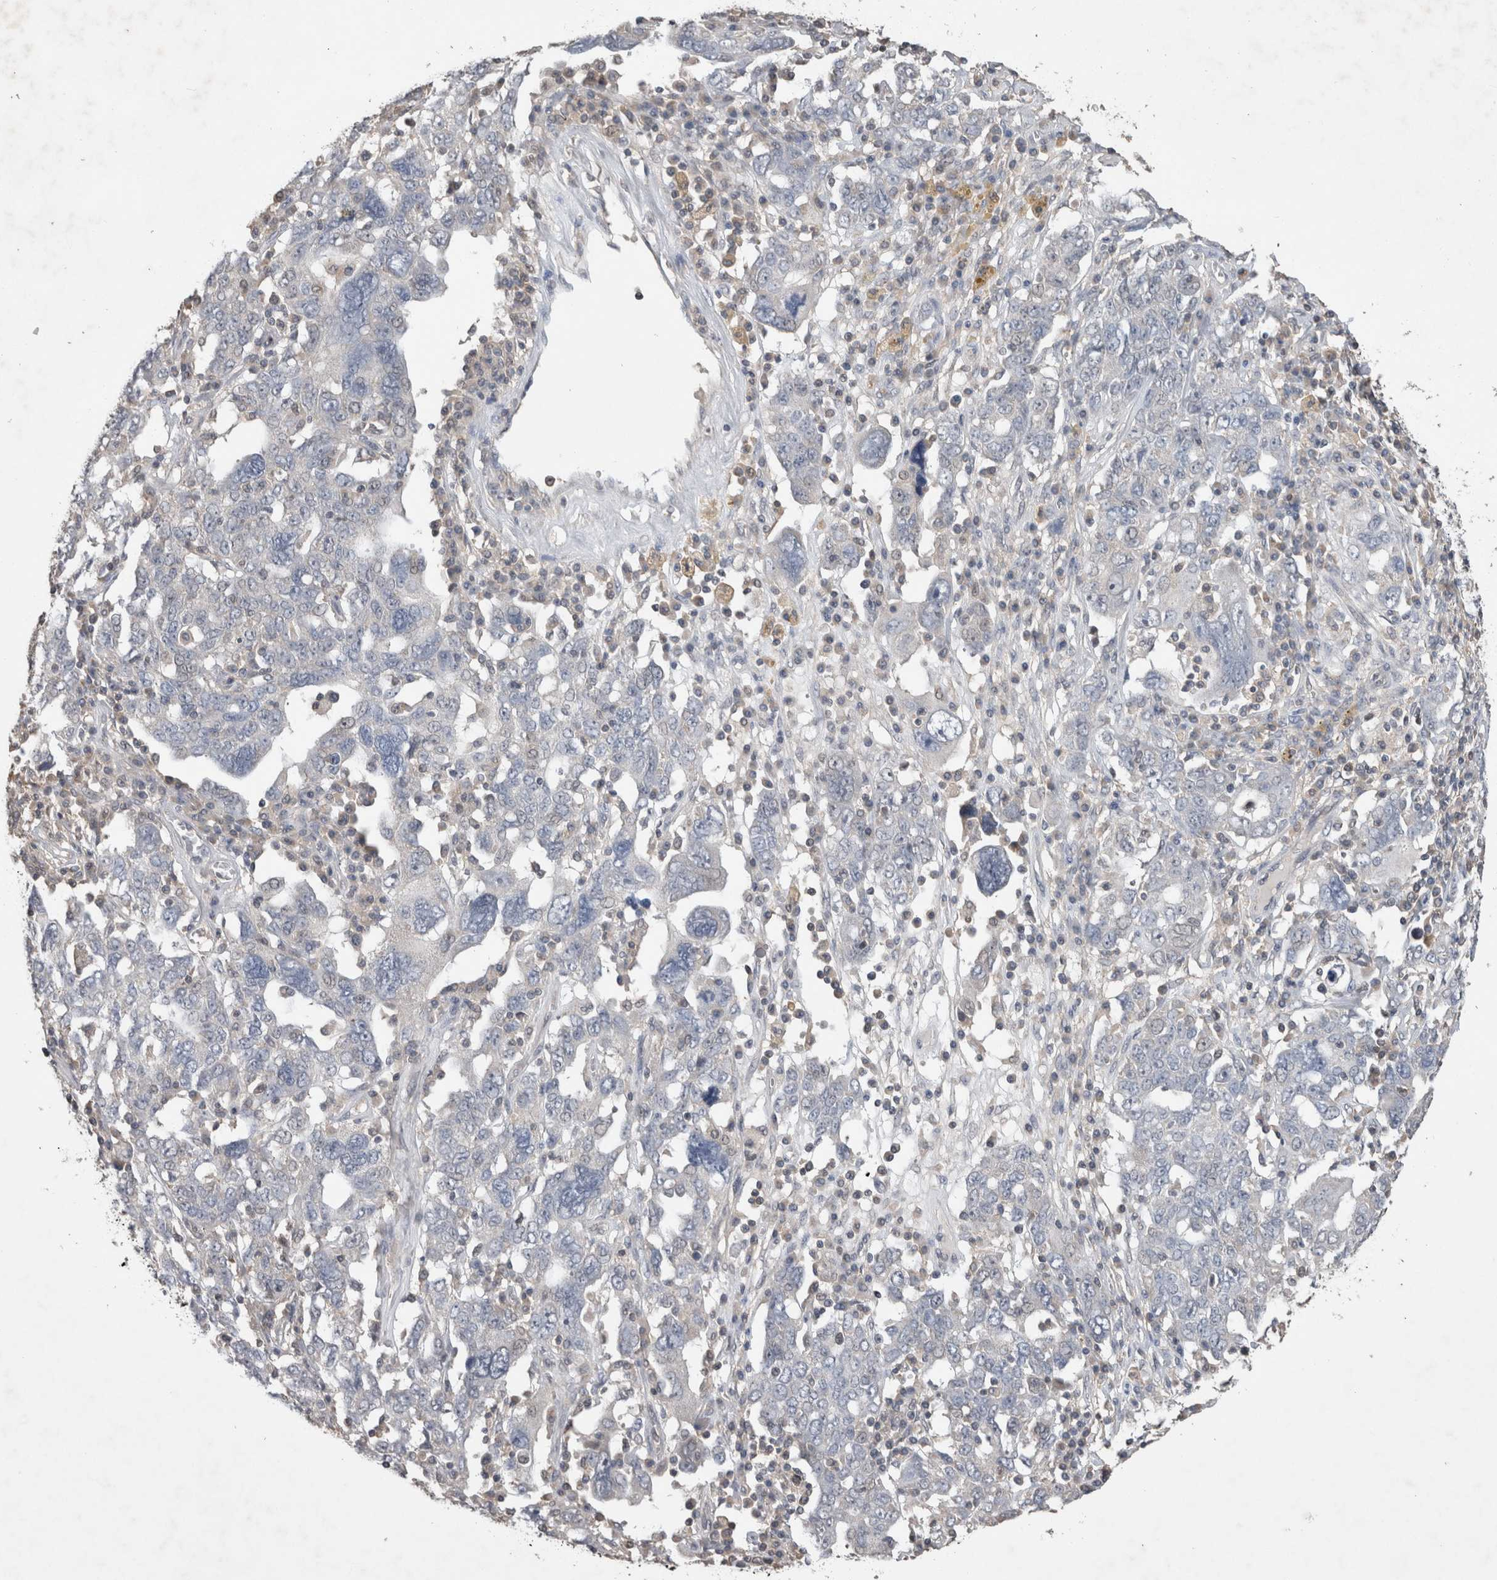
{"staining": {"intensity": "negative", "quantity": "none", "location": "none"}, "tissue": "ovarian cancer", "cell_type": "Tumor cells", "image_type": "cancer", "snomed": [{"axis": "morphology", "description": "Carcinoma, endometroid"}, {"axis": "topography", "description": "Ovary"}], "caption": "This is an immunohistochemistry photomicrograph of human ovarian endometroid carcinoma. There is no staining in tumor cells.", "gene": "TRIM5", "patient": {"sex": "female", "age": 62}}